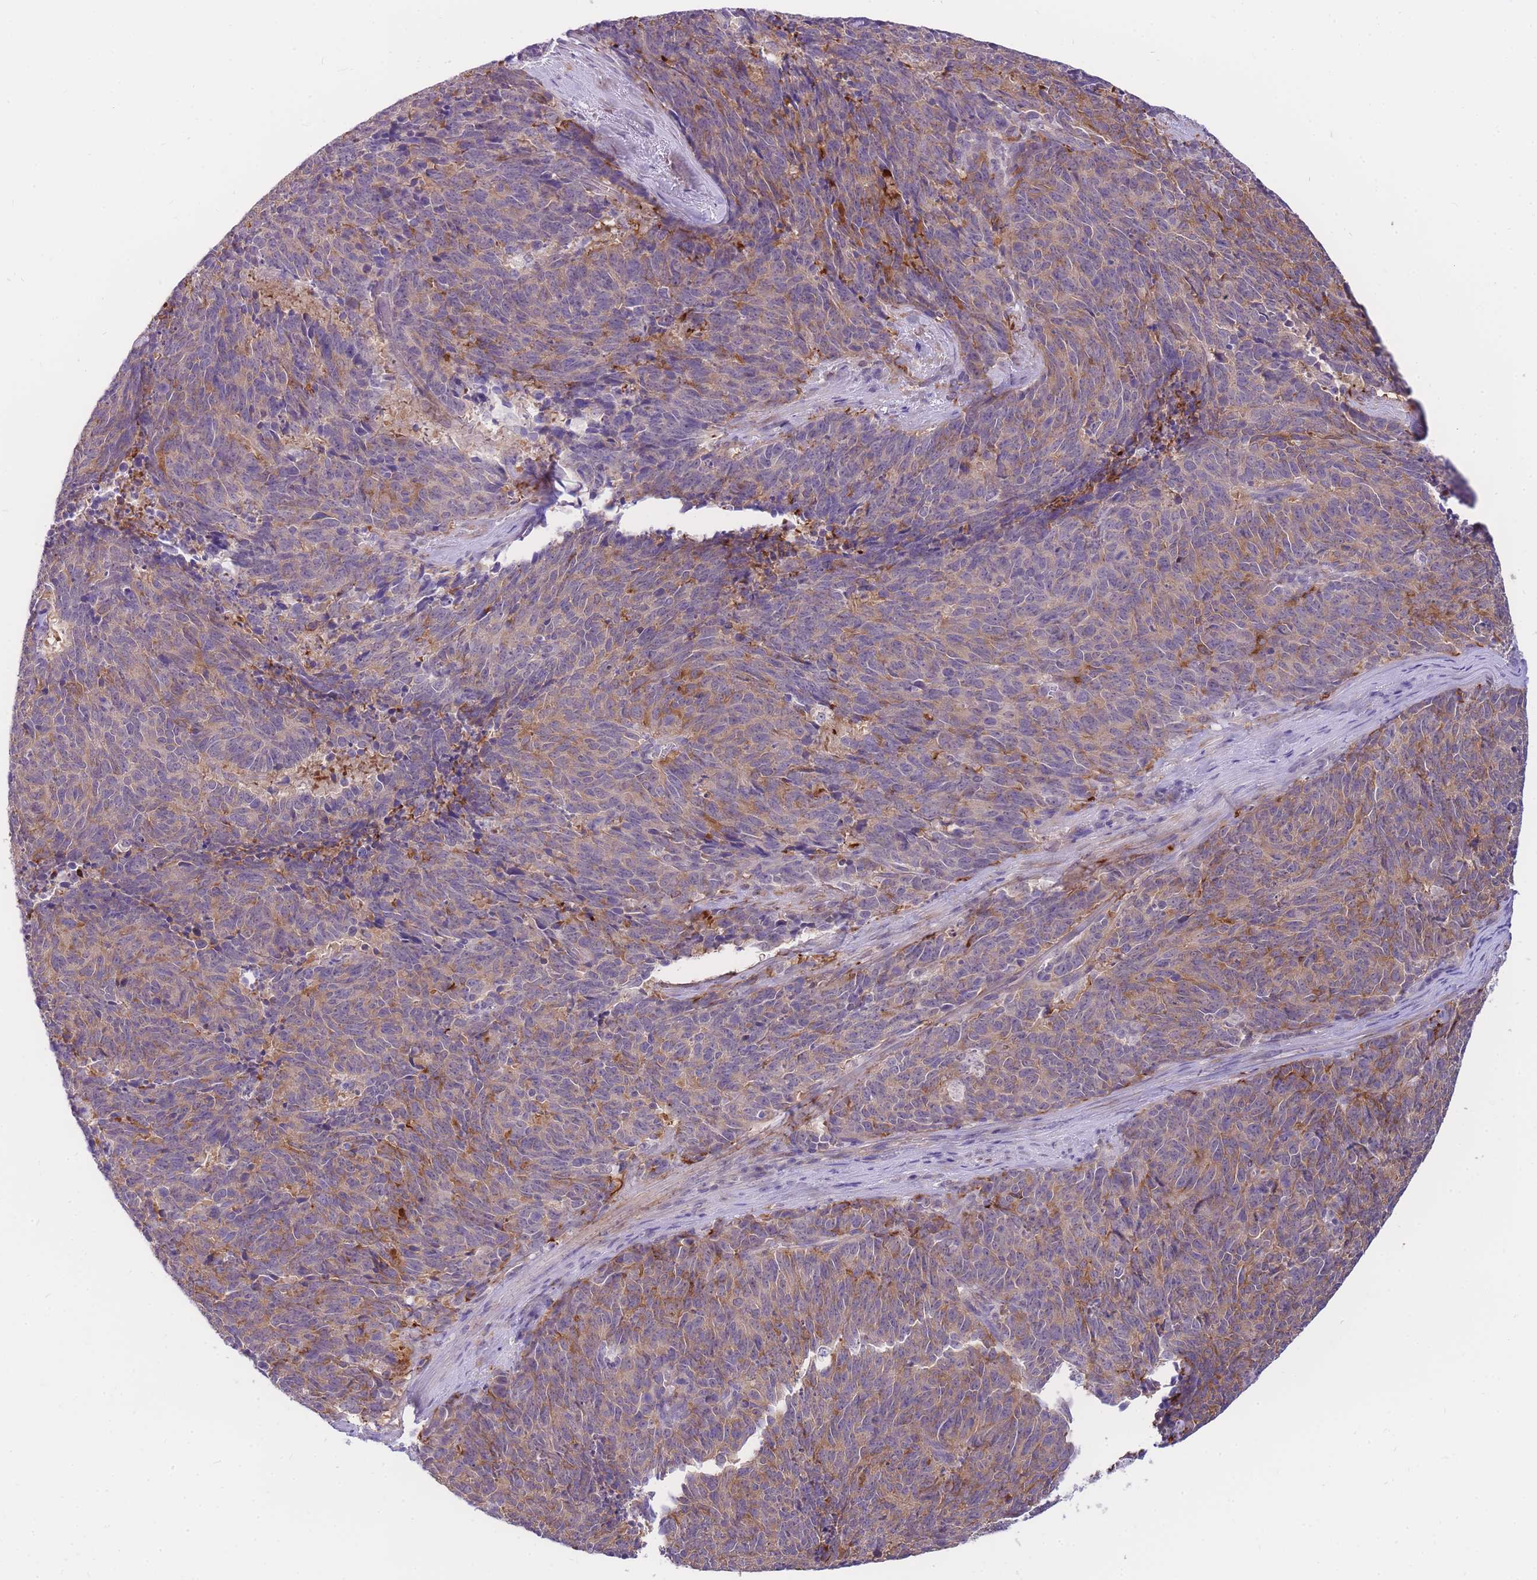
{"staining": {"intensity": "moderate", "quantity": "<25%", "location": "cytoplasmic/membranous"}, "tissue": "cervical cancer", "cell_type": "Tumor cells", "image_type": "cancer", "snomed": [{"axis": "morphology", "description": "Squamous cell carcinoma, NOS"}, {"axis": "topography", "description": "Cervix"}], "caption": "A brown stain highlights moderate cytoplasmic/membranous expression of a protein in cervical cancer tumor cells.", "gene": "S100PBP", "patient": {"sex": "female", "age": 29}}